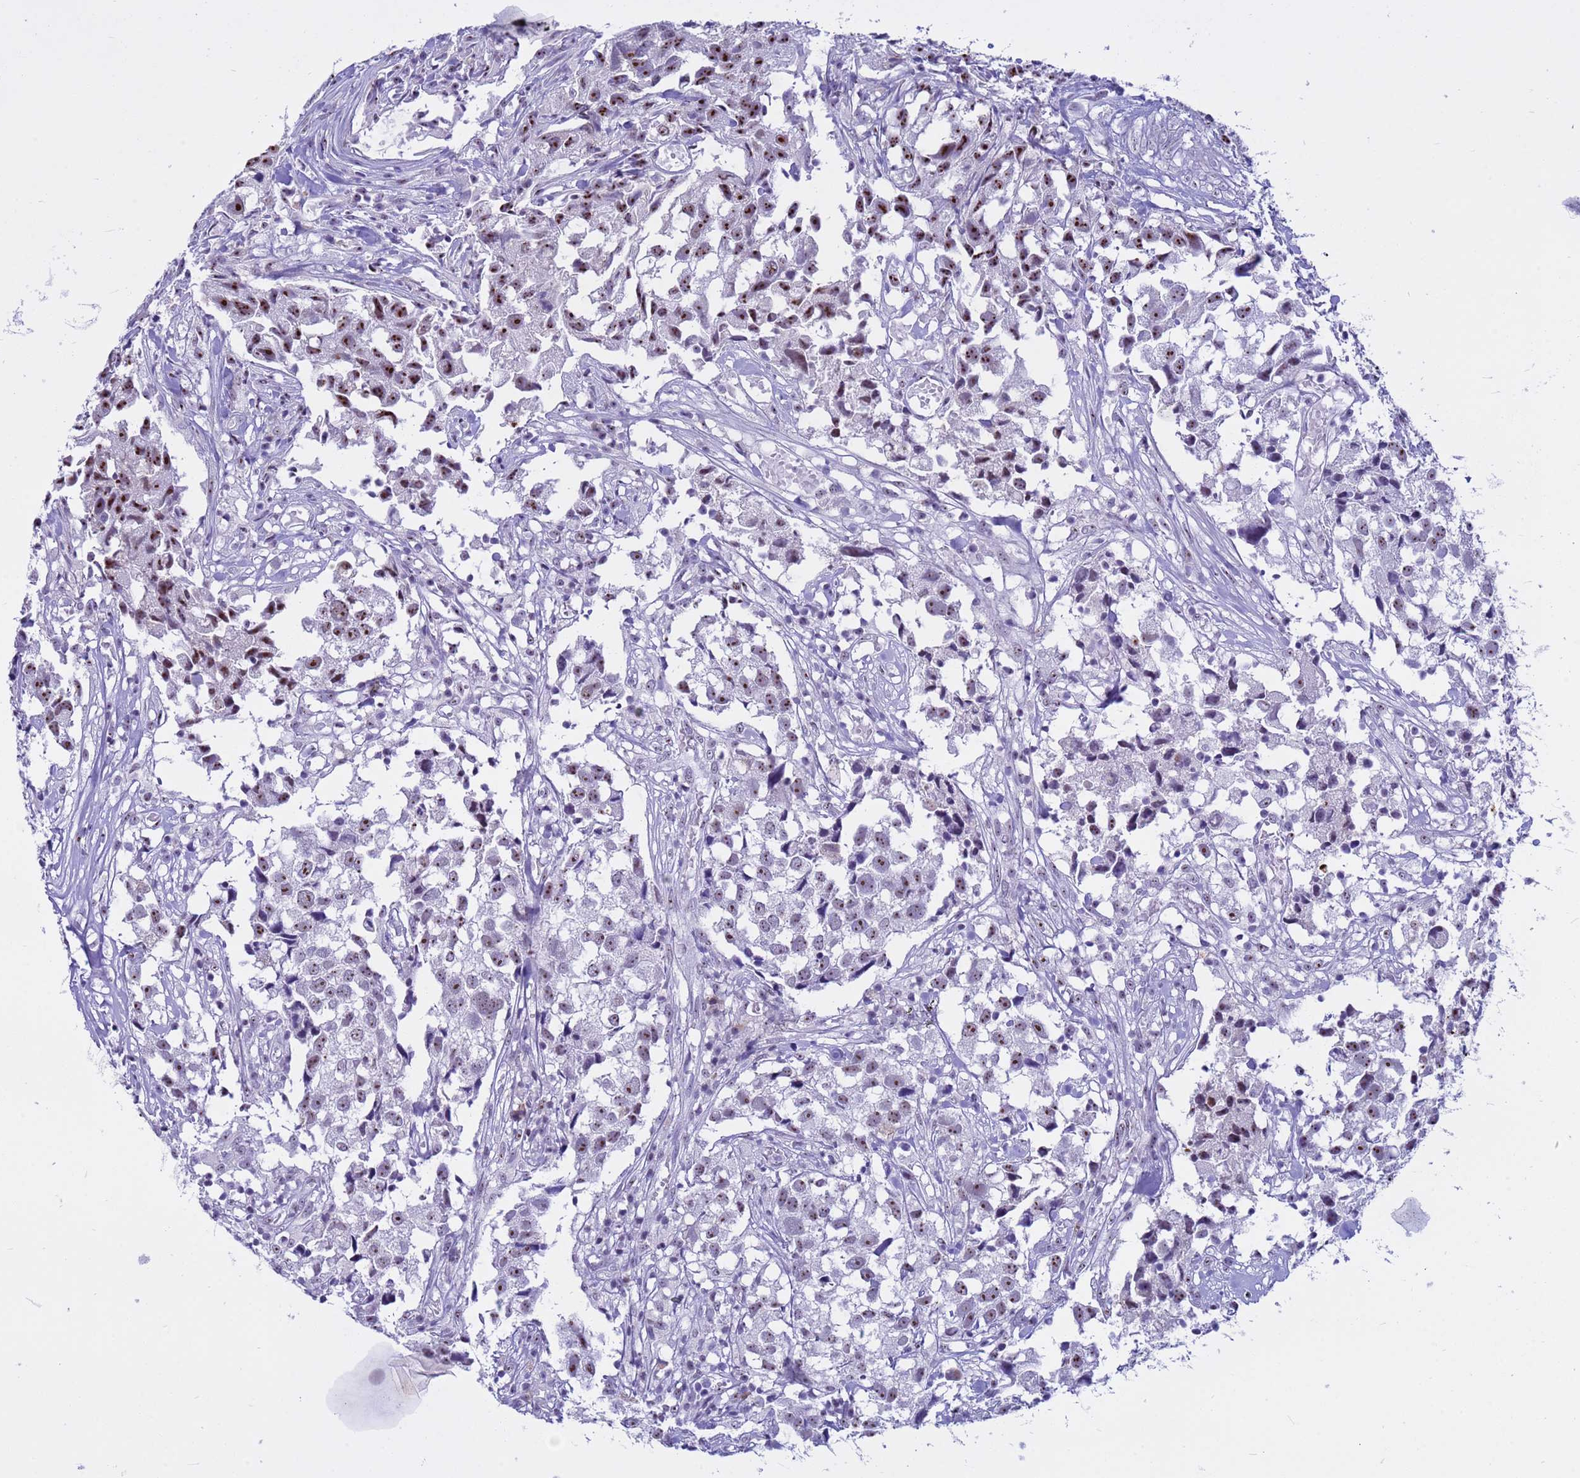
{"staining": {"intensity": "strong", "quantity": "25%-75%", "location": "nuclear"}, "tissue": "urothelial cancer", "cell_type": "Tumor cells", "image_type": "cancer", "snomed": [{"axis": "morphology", "description": "Urothelial carcinoma, High grade"}, {"axis": "topography", "description": "Urinary bladder"}], "caption": "A photomicrograph showing strong nuclear staining in about 25%-75% of tumor cells in high-grade urothelial carcinoma, as visualized by brown immunohistochemical staining.", "gene": "DMRTC2", "patient": {"sex": "female", "age": 75}}